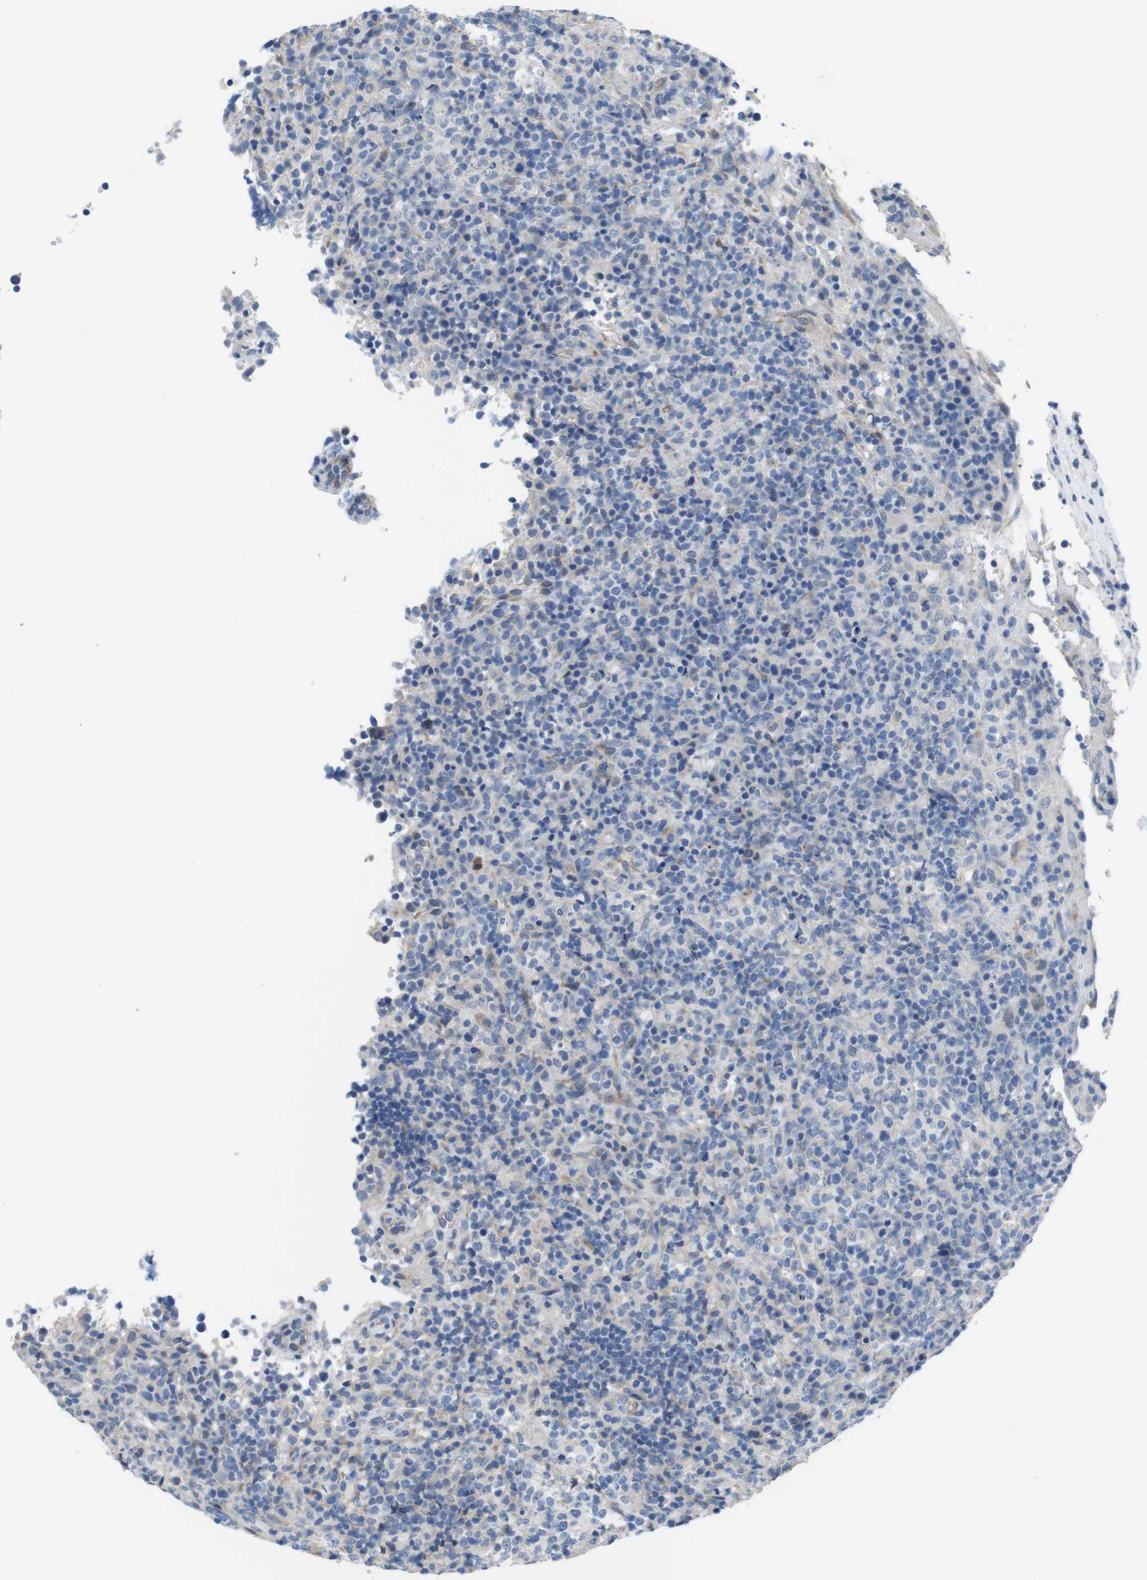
{"staining": {"intensity": "negative", "quantity": "none", "location": "none"}, "tissue": "lymphoma", "cell_type": "Tumor cells", "image_type": "cancer", "snomed": [{"axis": "morphology", "description": "Malignant lymphoma, non-Hodgkin's type, High grade"}, {"axis": "topography", "description": "Lymph node"}], "caption": "This micrograph is of lymphoma stained with IHC to label a protein in brown with the nuclei are counter-stained blue. There is no expression in tumor cells.", "gene": "CDH8", "patient": {"sex": "female", "age": 76}}